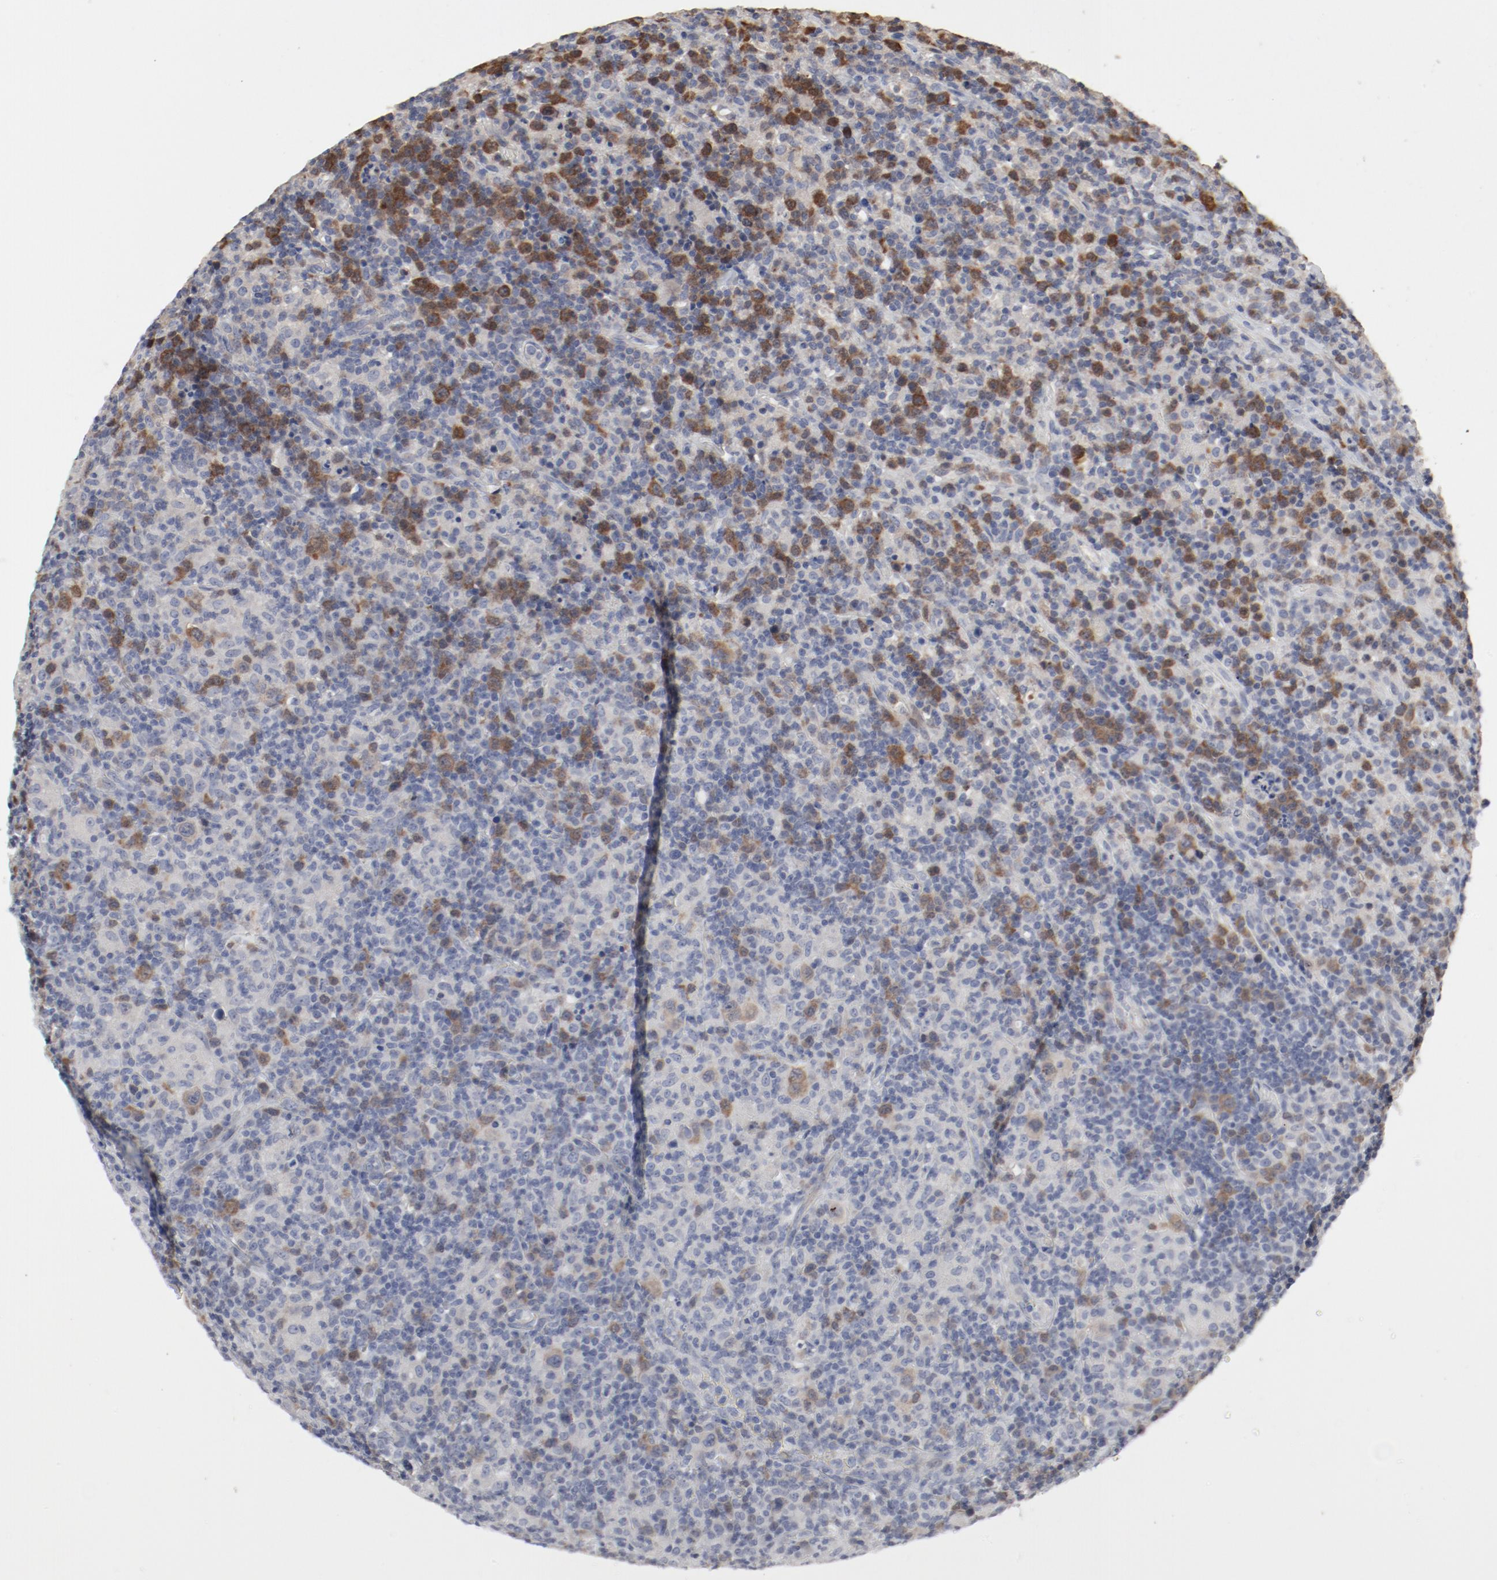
{"staining": {"intensity": "moderate", "quantity": "25%-75%", "location": "cytoplasmic/membranous,nuclear"}, "tissue": "lymphoma", "cell_type": "Tumor cells", "image_type": "cancer", "snomed": [{"axis": "morphology", "description": "Hodgkin's disease, NOS"}, {"axis": "topography", "description": "Lymph node"}], "caption": "This is an image of immunohistochemistry (IHC) staining of lymphoma, which shows moderate expression in the cytoplasmic/membranous and nuclear of tumor cells.", "gene": "CDK1", "patient": {"sex": "male", "age": 65}}